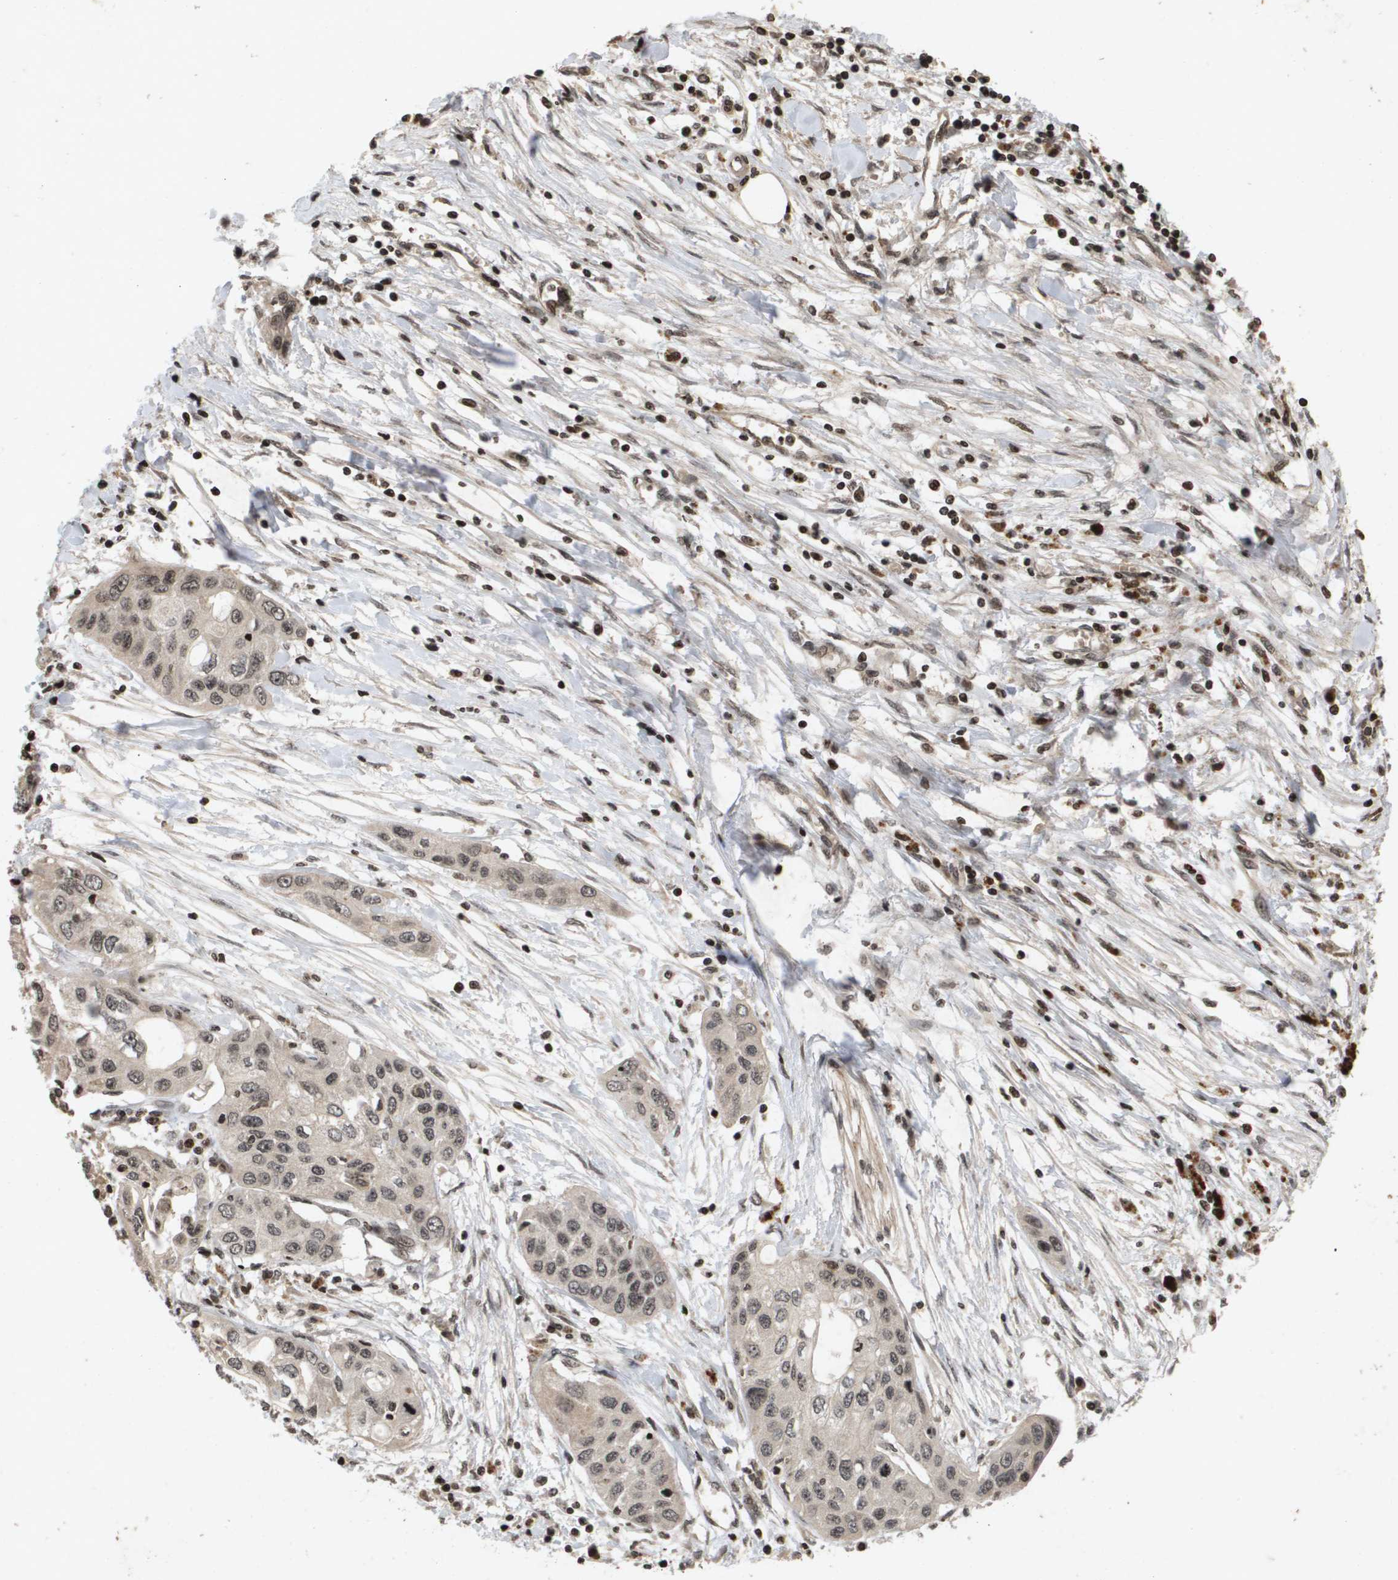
{"staining": {"intensity": "negative", "quantity": "none", "location": "none"}, "tissue": "pancreatic cancer", "cell_type": "Tumor cells", "image_type": "cancer", "snomed": [{"axis": "morphology", "description": "Adenocarcinoma, NOS"}, {"axis": "topography", "description": "Pancreas"}], "caption": "IHC photomicrograph of human pancreatic cancer (adenocarcinoma) stained for a protein (brown), which exhibits no expression in tumor cells. (Brightfield microscopy of DAB IHC at high magnification).", "gene": "HSPA6", "patient": {"sex": "female", "age": 70}}